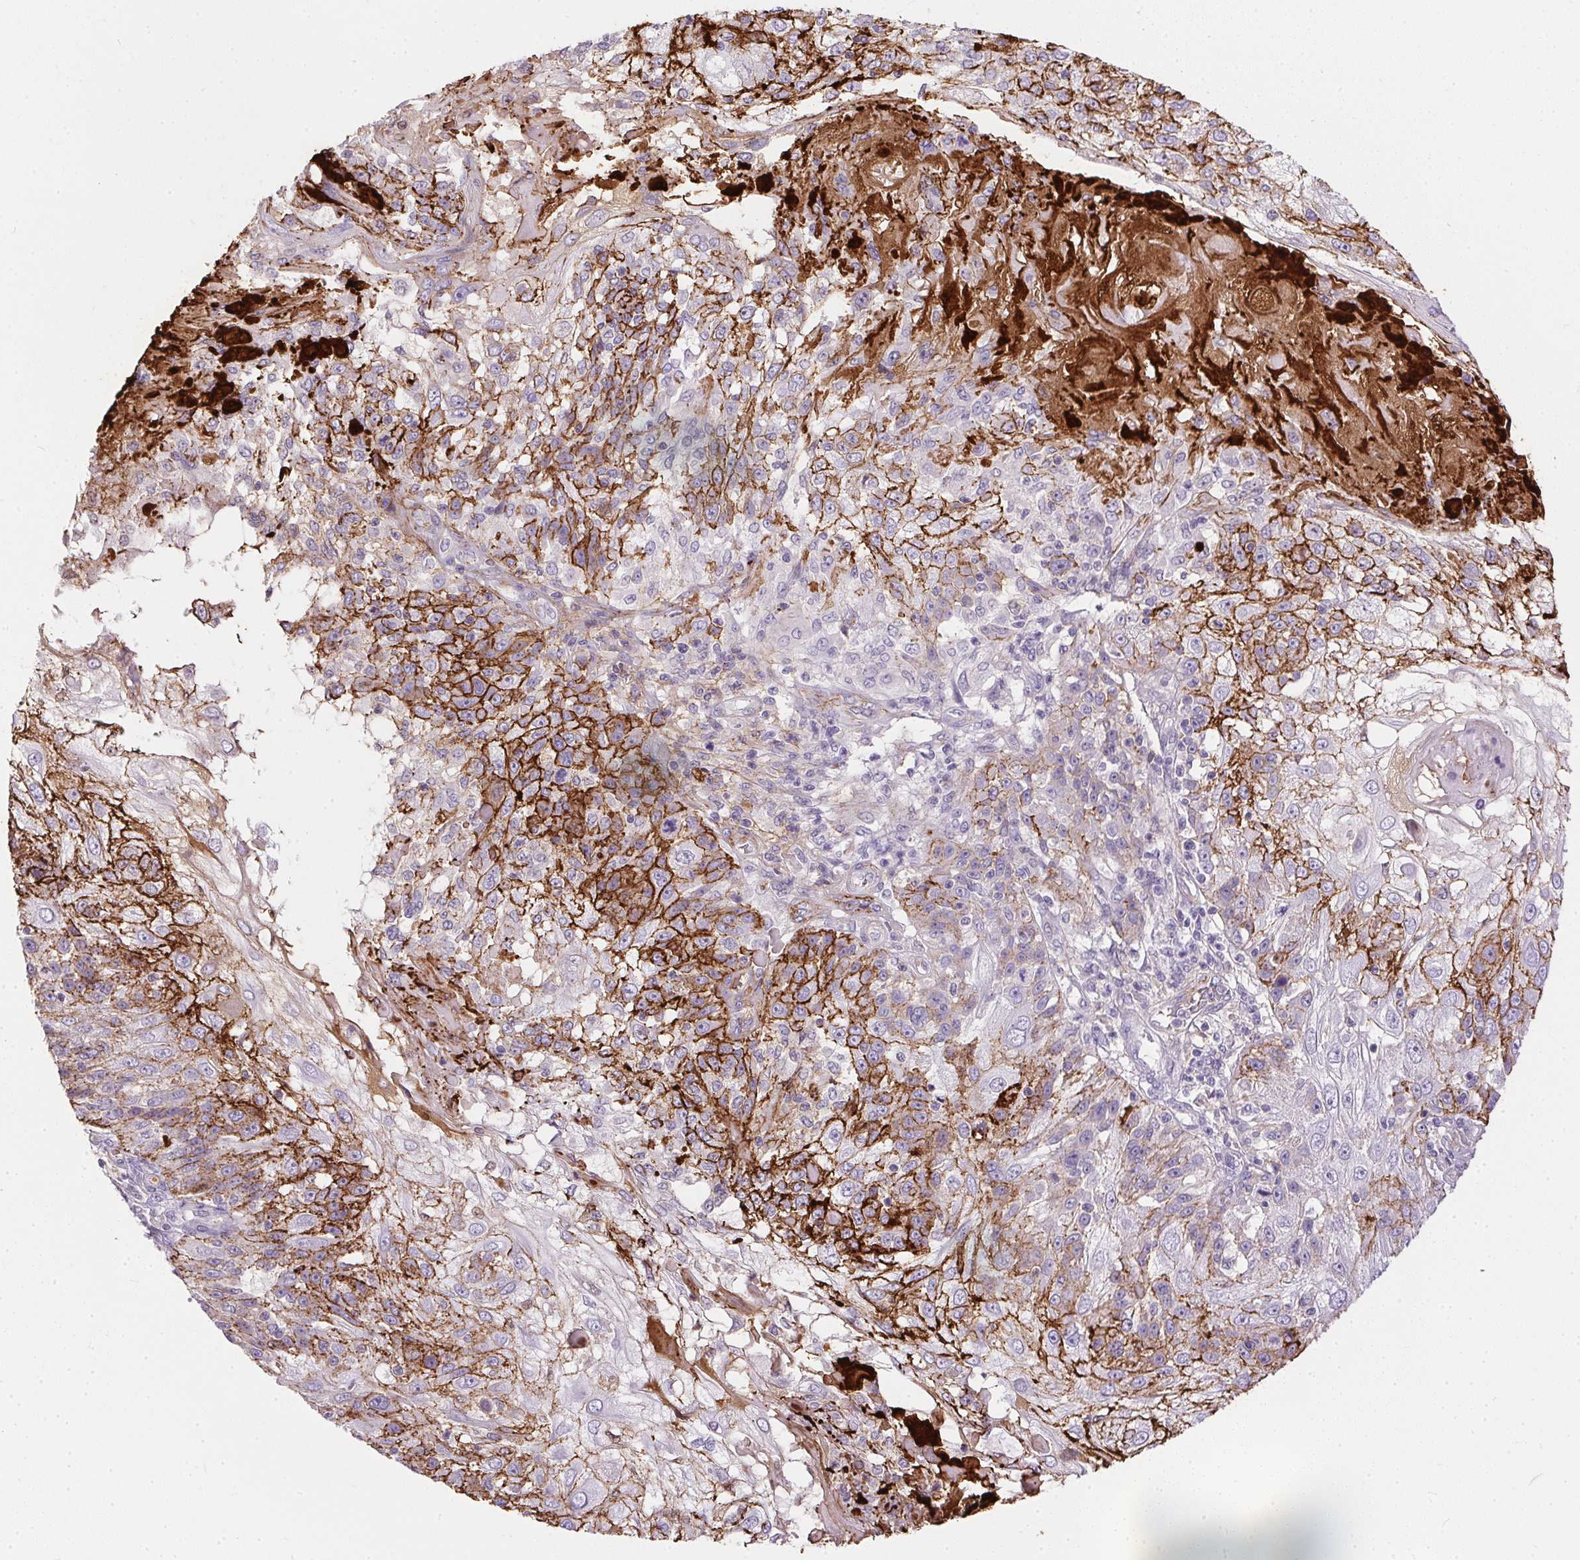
{"staining": {"intensity": "strong", "quantity": "25%-75%", "location": "cytoplasmic/membranous"}, "tissue": "skin cancer", "cell_type": "Tumor cells", "image_type": "cancer", "snomed": [{"axis": "morphology", "description": "Normal tissue, NOS"}, {"axis": "morphology", "description": "Squamous cell carcinoma, NOS"}, {"axis": "topography", "description": "Skin"}], "caption": "Tumor cells show high levels of strong cytoplasmic/membranous staining in about 25%-75% of cells in skin squamous cell carcinoma.", "gene": "ORM1", "patient": {"sex": "female", "age": 83}}